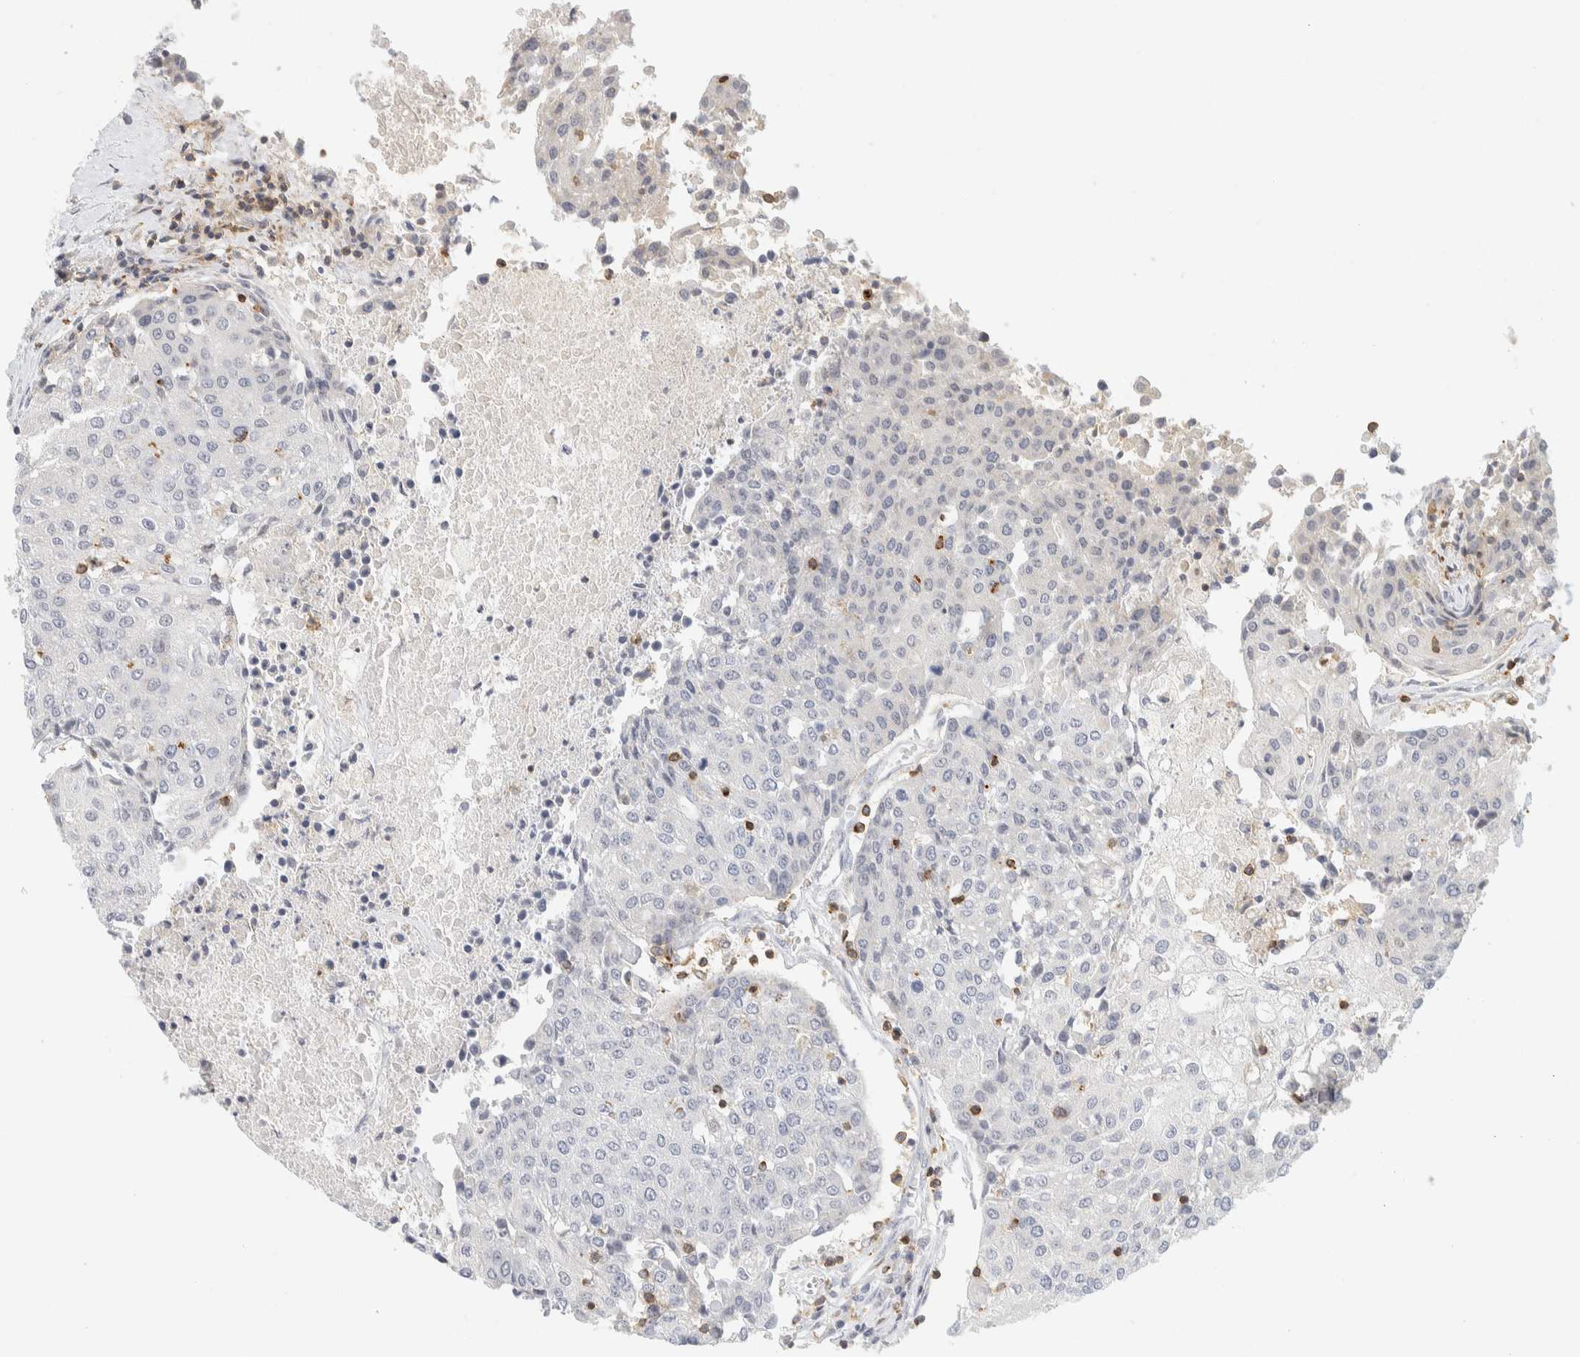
{"staining": {"intensity": "negative", "quantity": "none", "location": "none"}, "tissue": "urothelial cancer", "cell_type": "Tumor cells", "image_type": "cancer", "snomed": [{"axis": "morphology", "description": "Urothelial carcinoma, High grade"}, {"axis": "topography", "description": "Urinary bladder"}], "caption": "Tumor cells show no significant expression in urothelial cancer. (DAB immunohistochemistry (IHC), high magnification).", "gene": "RUNDC1", "patient": {"sex": "female", "age": 85}}